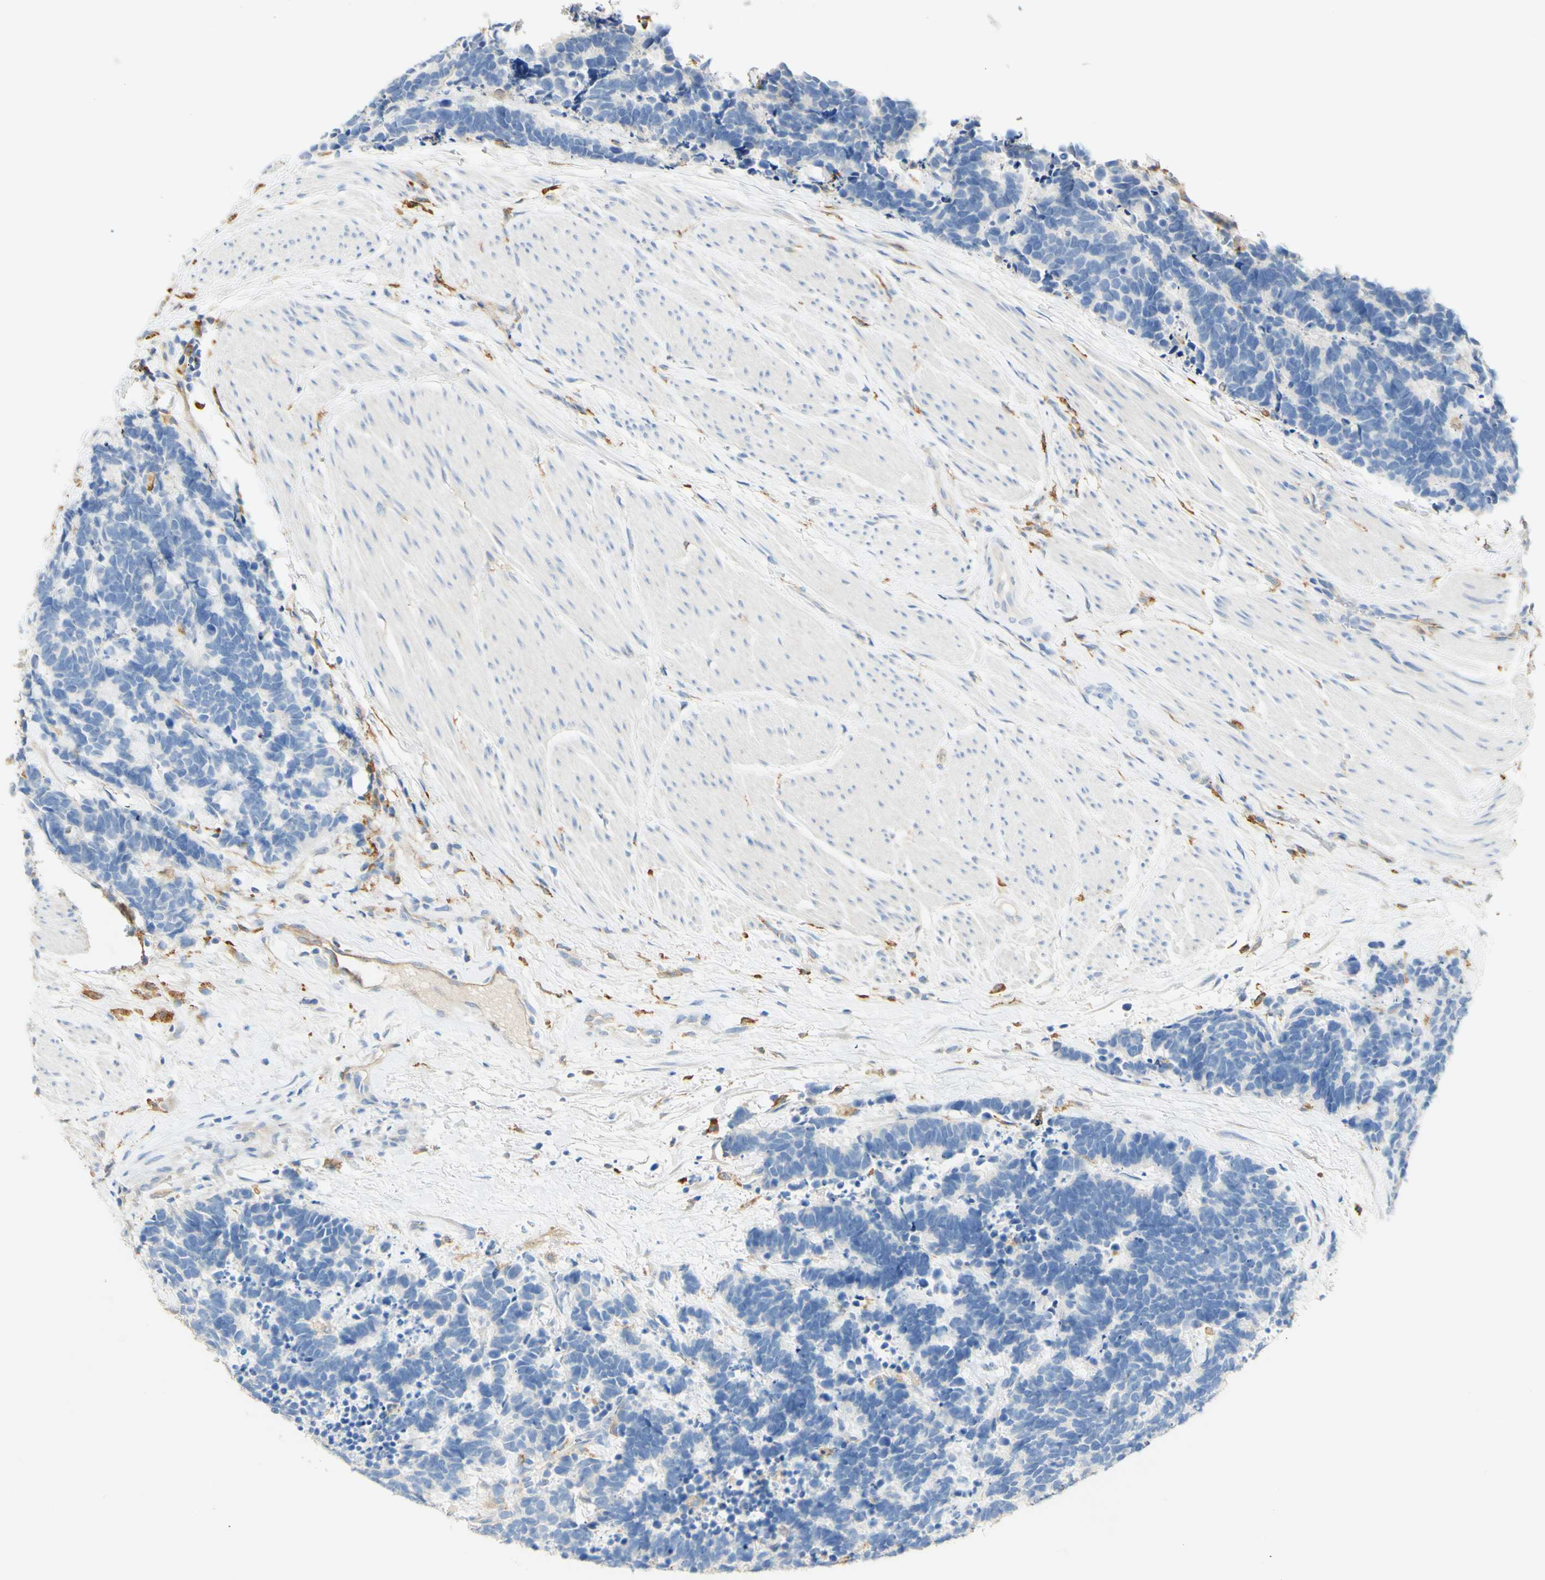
{"staining": {"intensity": "negative", "quantity": "none", "location": "none"}, "tissue": "carcinoid", "cell_type": "Tumor cells", "image_type": "cancer", "snomed": [{"axis": "morphology", "description": "Carcinoma, NOS"}, {"axis": "morphology", "description": "Carcinoid, malignant, NOS"}, {"axis": "topography", "description": "Urinary bladder"}], "caption": "Immunohistochemical staining of human carcinoma displays no significant expression in tumor cells.", "gene": "FCGRT", "patient": {"sex": "male", "age": 57}}